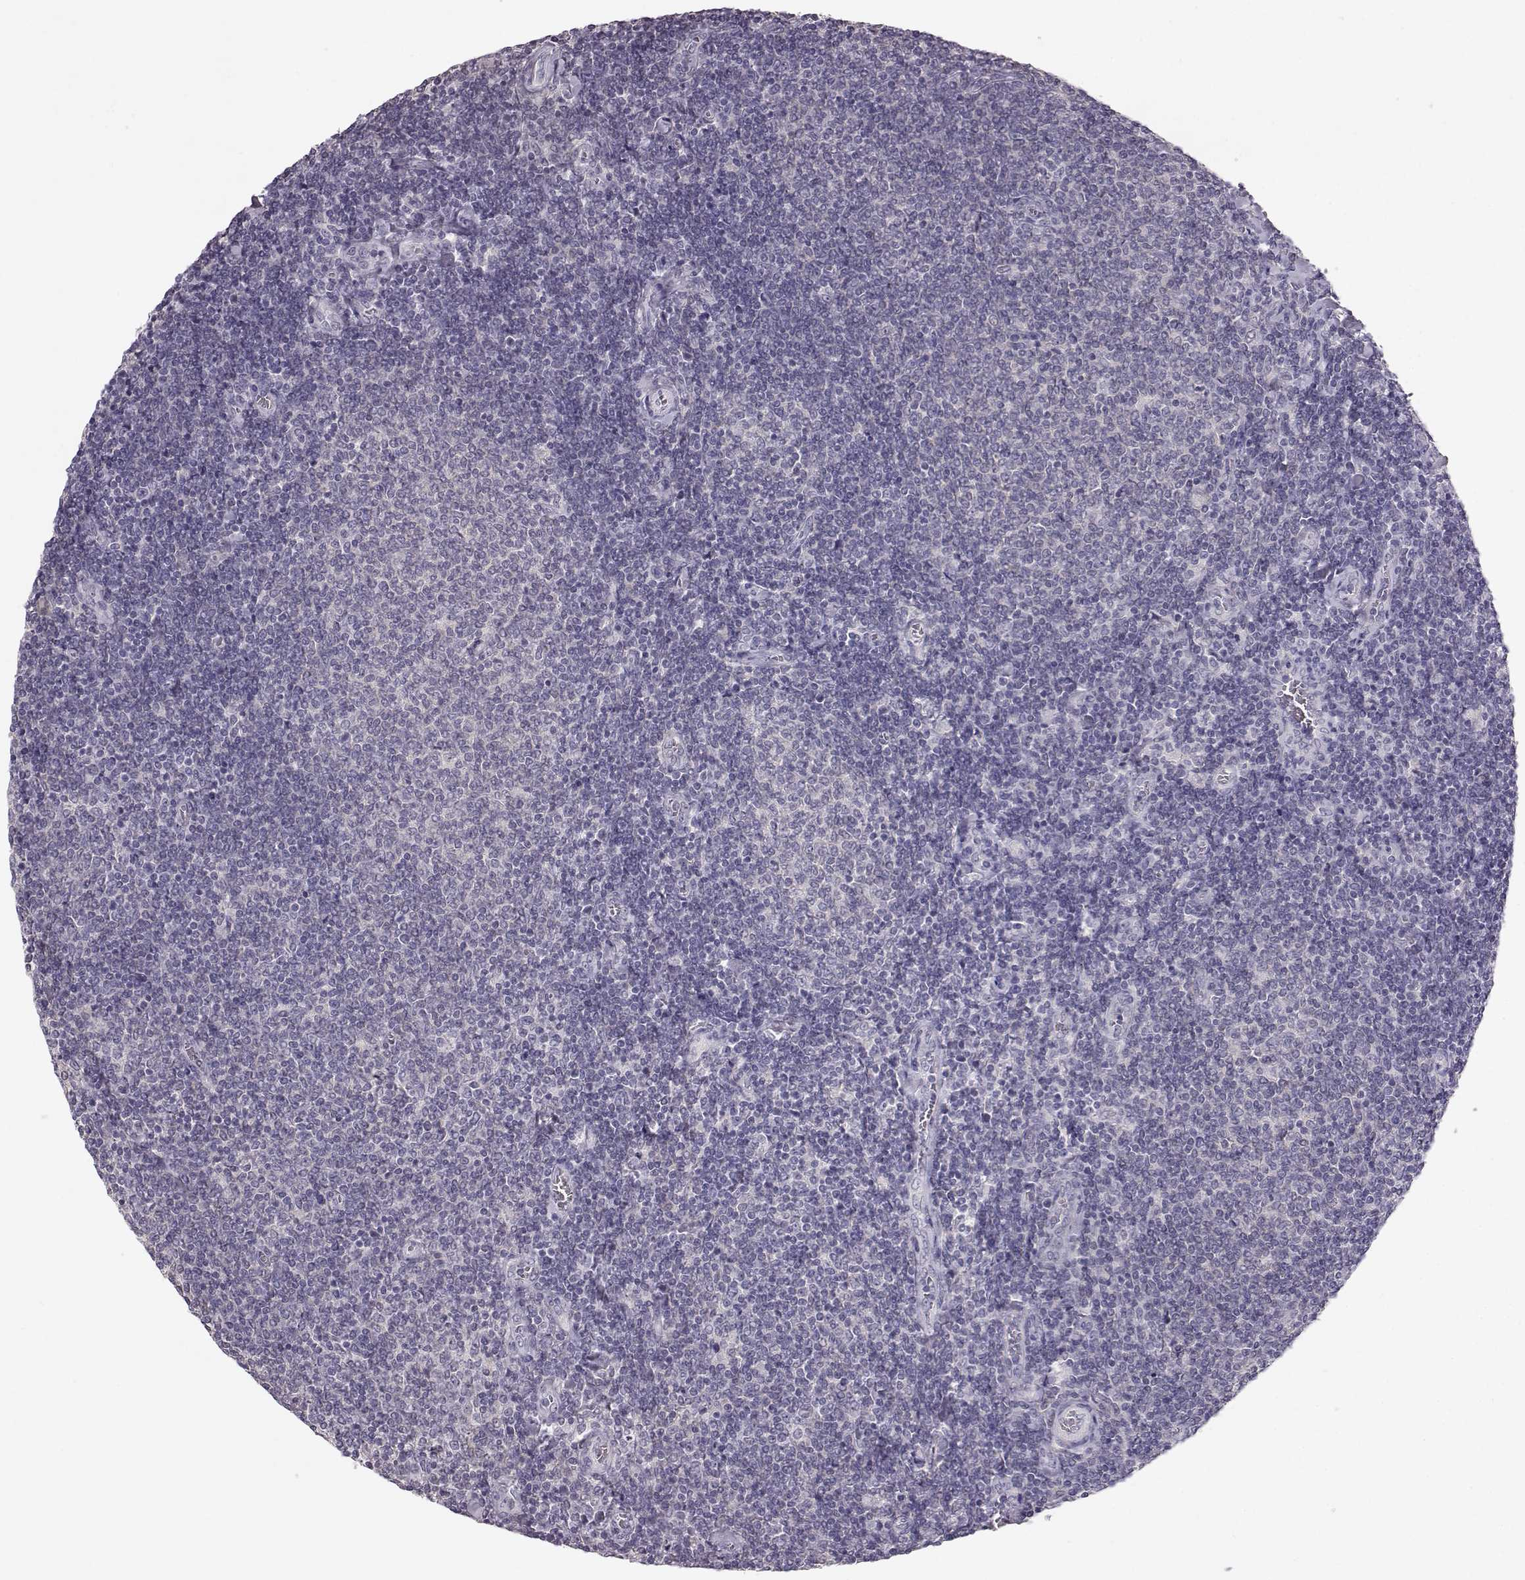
{"staining": {"intensity": "negative", "quantity": "none", "location": "none"}, "tissue": "lymphoma", "cell_type": "Tumor cells", "image_type": "cancer", "snomed": [{"axis": "morphology", "description": "Malignant lymphoma, non-Hodgkin's type, Low grade"}, {"axis": "topography", "description": "Lymph node"}], "caption": "Tumor cells are negative for brown protein staining in lymphoma.", "gene": "SPAG17", "patient": {"sex": "male", "age": 52}}